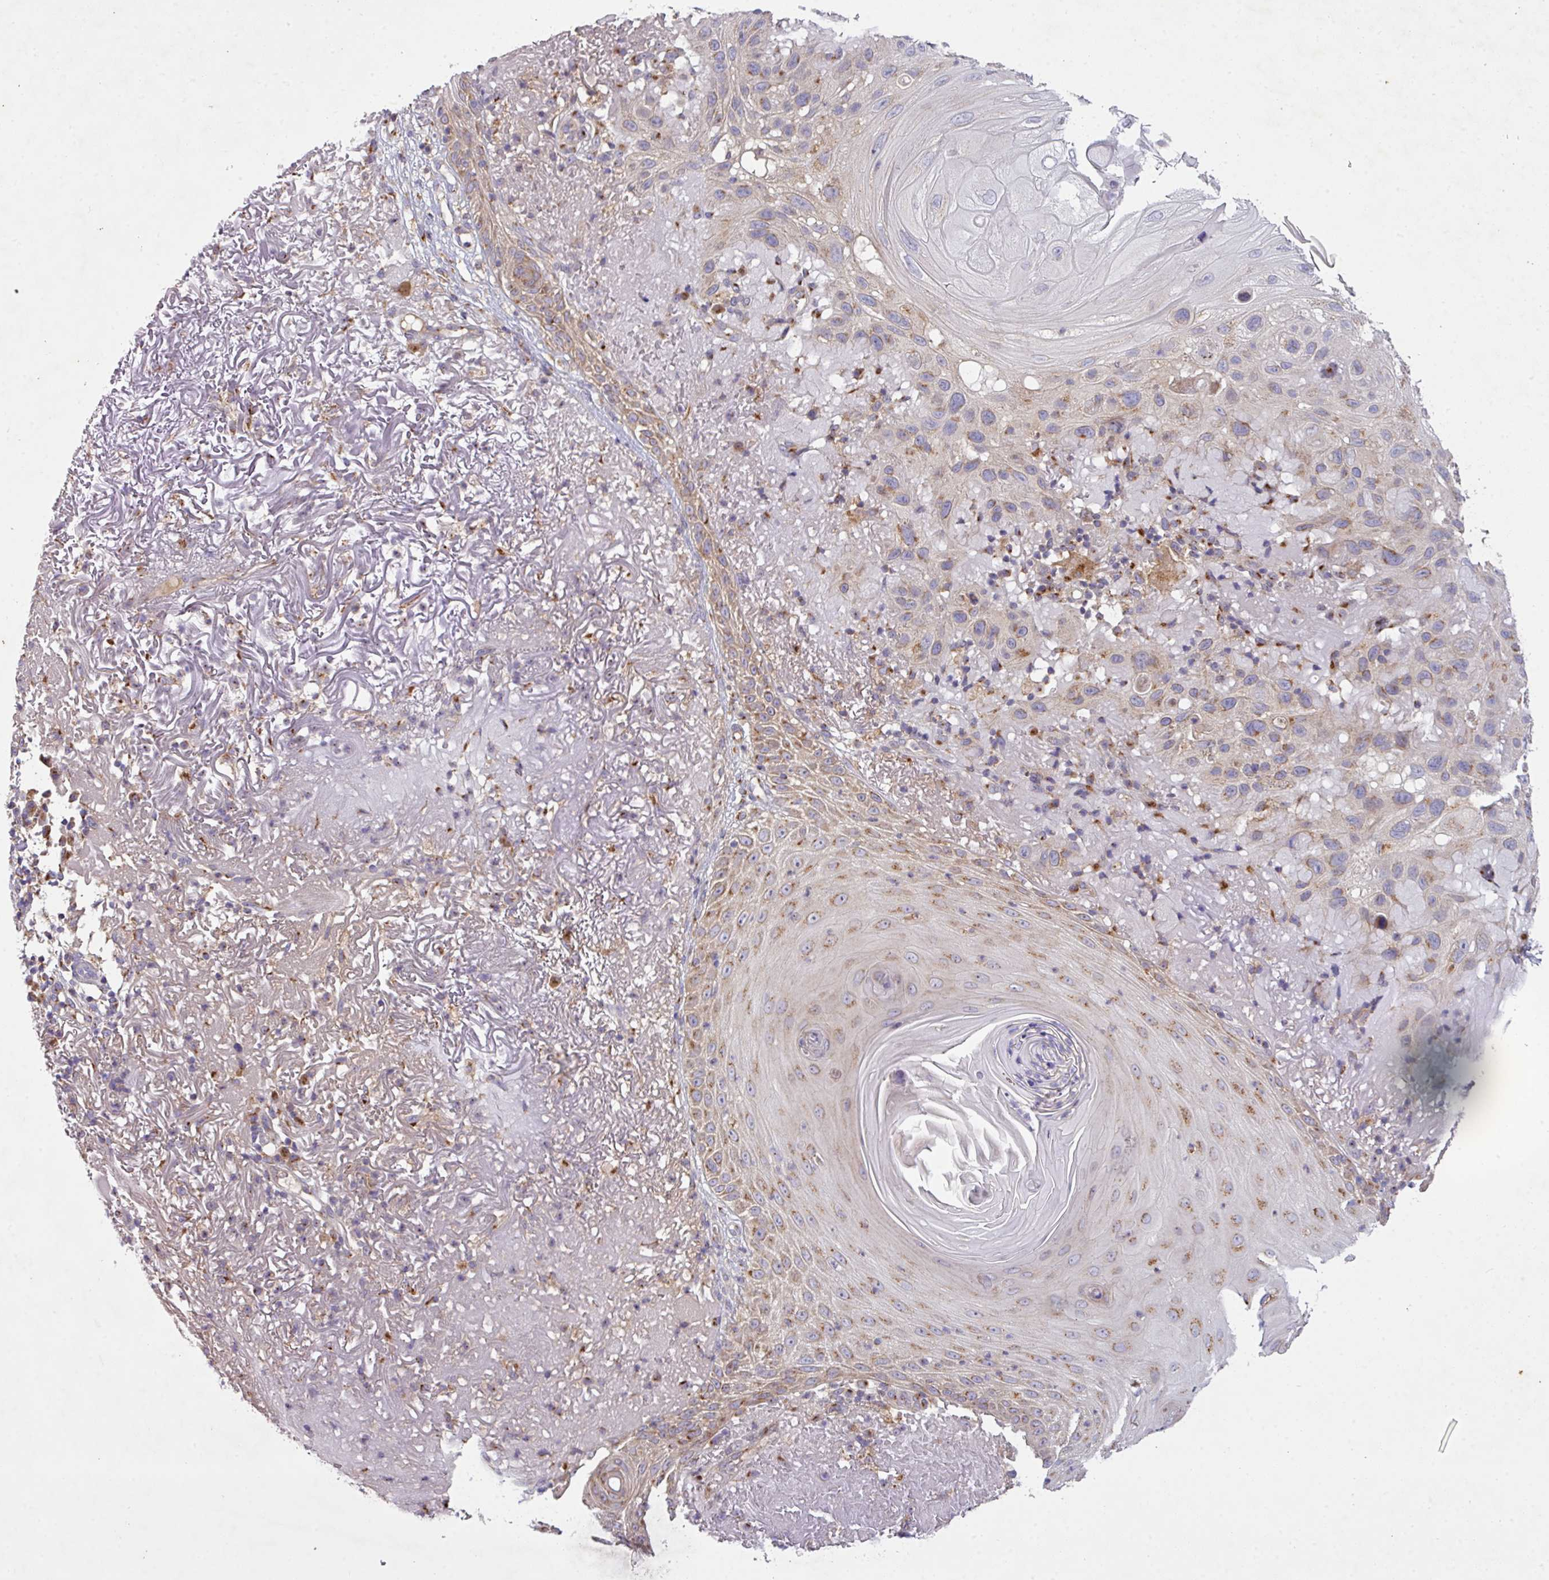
{"staining": {"intensity": "moderate", "quantity": "<25%", "location": "cytoplasmic/membranous"}, "tissue": "skin cancer", "cell_type": "Tumor cells", "image_type": "cancer", "snomed": [{"axis": "morphology", "description": "Normal tissue, NOS"}, {"axis": "morphology", "description": "Squamous cell carcinoma, NOS"}, {"axis": "topography", "description": "Skin"}], "caption": "Moderate cytoplasmic/membranous staining is present in about <25% of tumor cells in skin cancer. Immunohistochemistry stains the protein in brown and the nuclei are stained blue.", "gene": "VTI1A", "patient": {"sex": "female", "age": 96}}